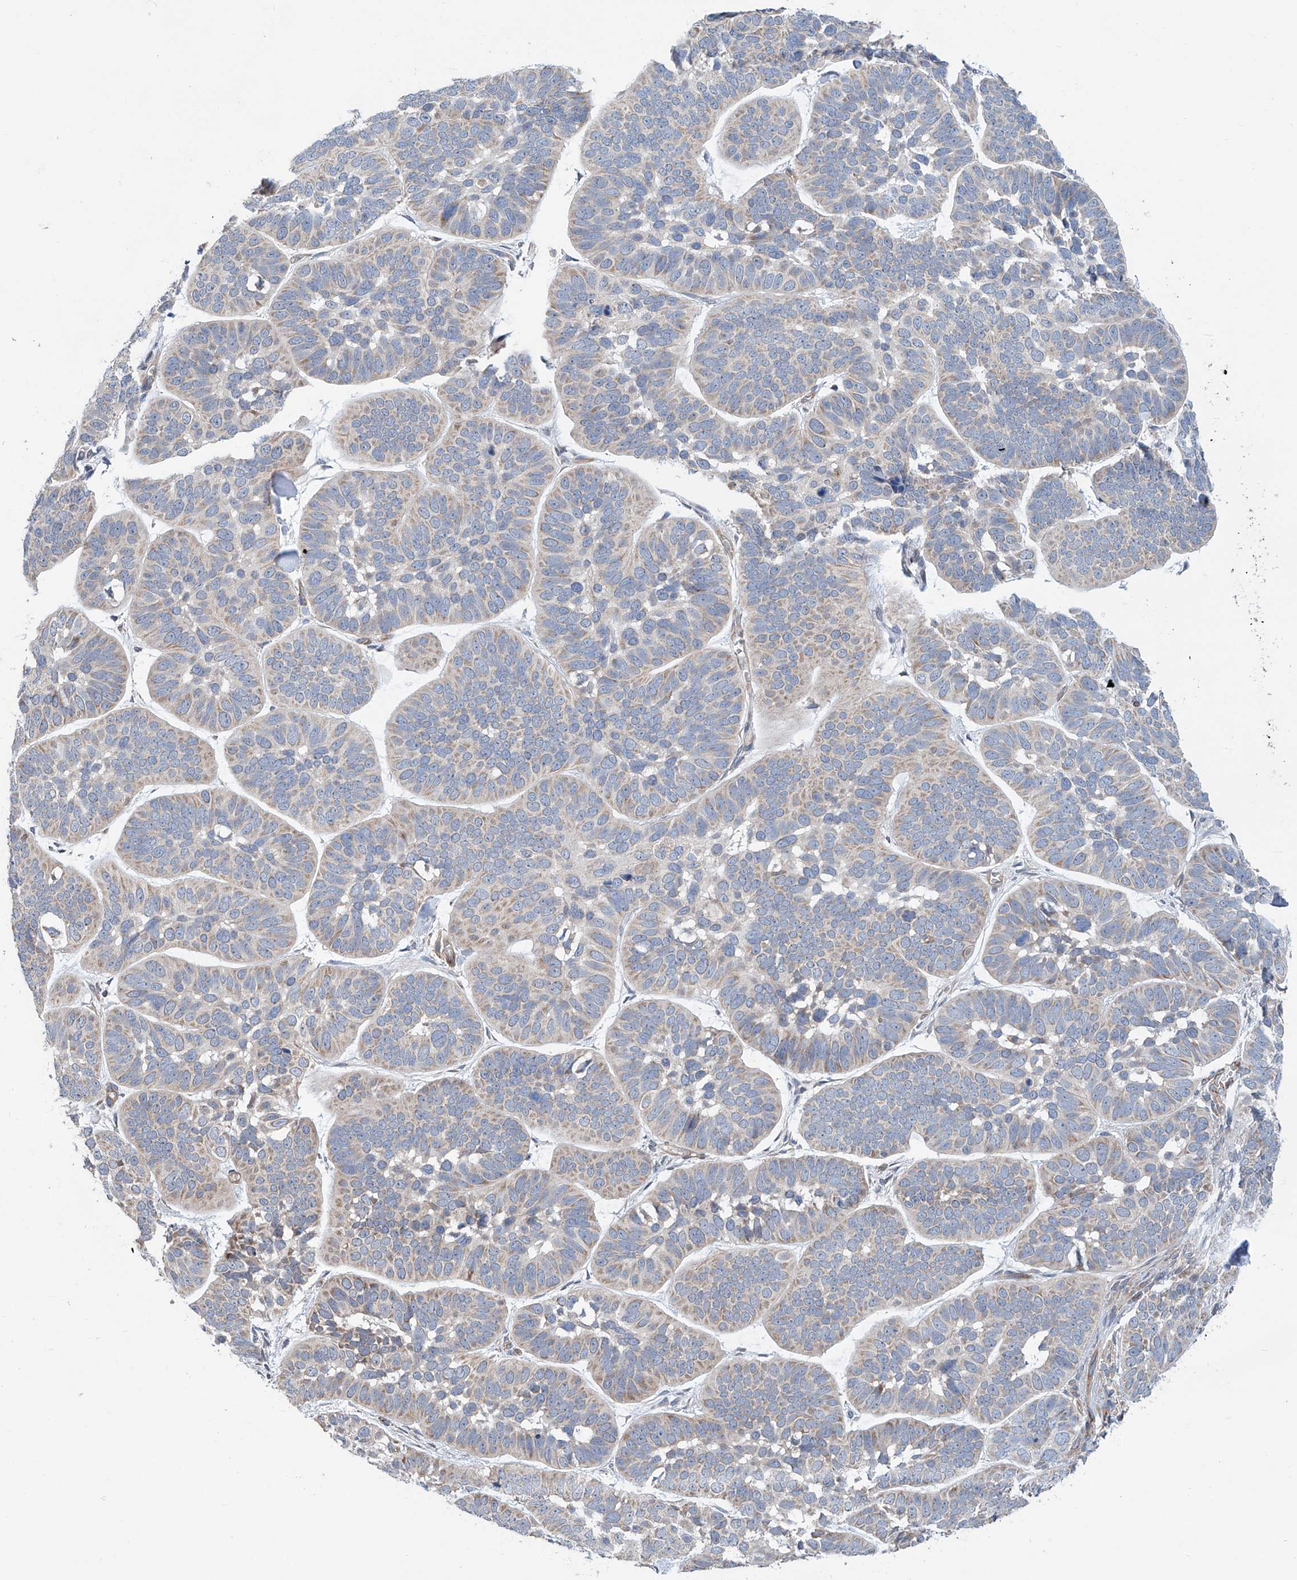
{"staining": {"intensity": "negative", "quantity": "none", "location": "none"}, "tissue": "skin cancer", "cell_type": "Tumor cells", "image_type": "cancer", "snomed": [{"axis": "morphology", "description": "Basal cell carcinoma"}, {"axis": "topography", "description": "Skin"}], "caption": "Immunohistochemical staining of human basal cell carcinoma (skin) reveals no significant staining in tumor cells.", "gene": "EIF2D", "patient": {"sex": "male", "age": 62}}